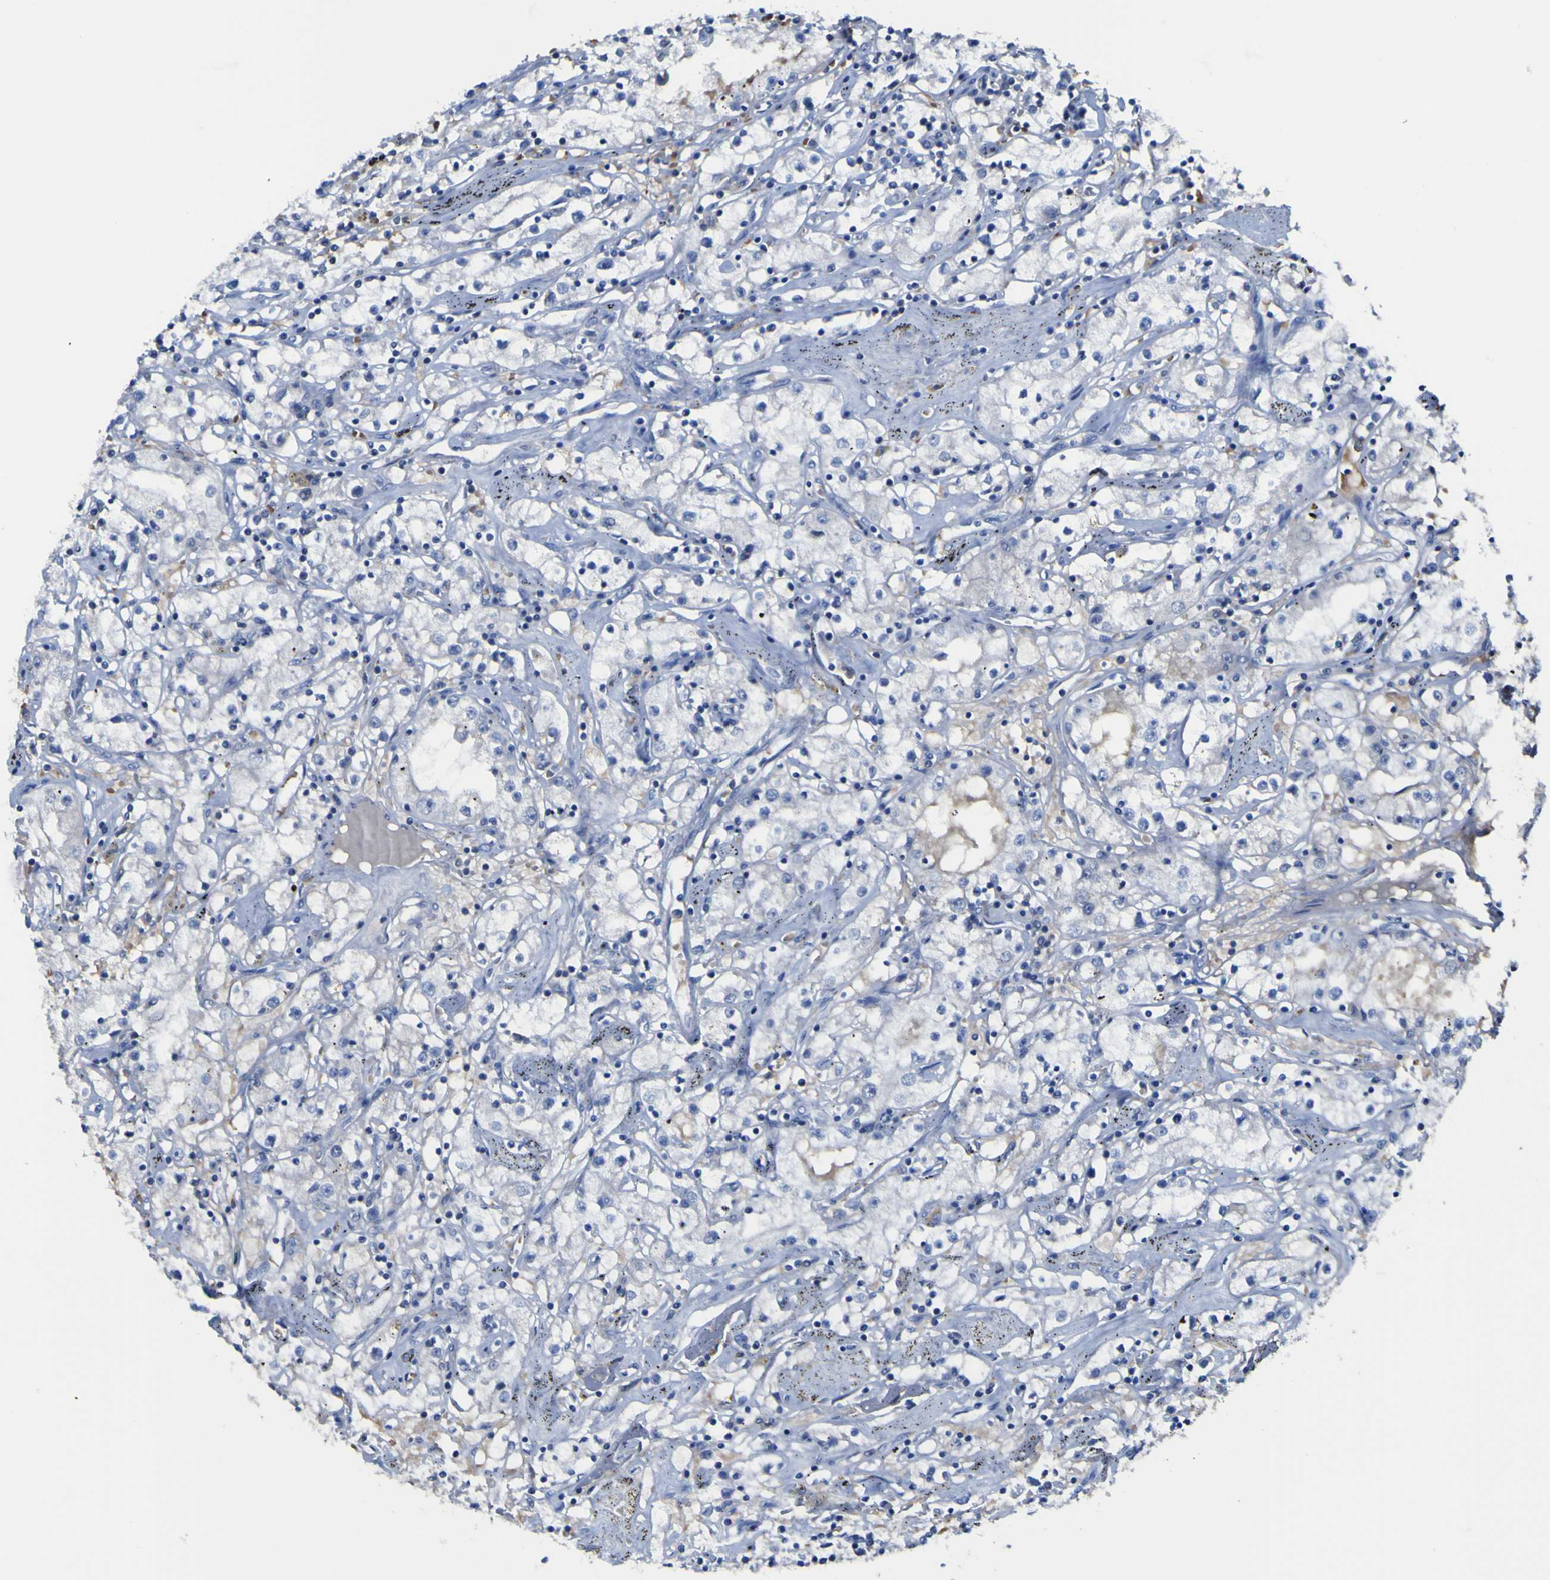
{"staining": {"intensity": "negative", "quantity": "none", "location": "none"}, "tissue": "renal cancer", "cell_type": "Tumor cells", "image_type": "cancer", "snomed": [{"axis": "morphology", "description": "Adenocarcinoma, NOS"}, {"axis": "topography", "description": "Kidney"}], "caption": "High power microscopy micrograph of an immunohistochemistry (IHC) photomicrograph of adenocarcinoma (renal), revealing no significant positivity in tumor cells.", "gene": "GCM1", "patient": {"sex": "male", "age": 56}}